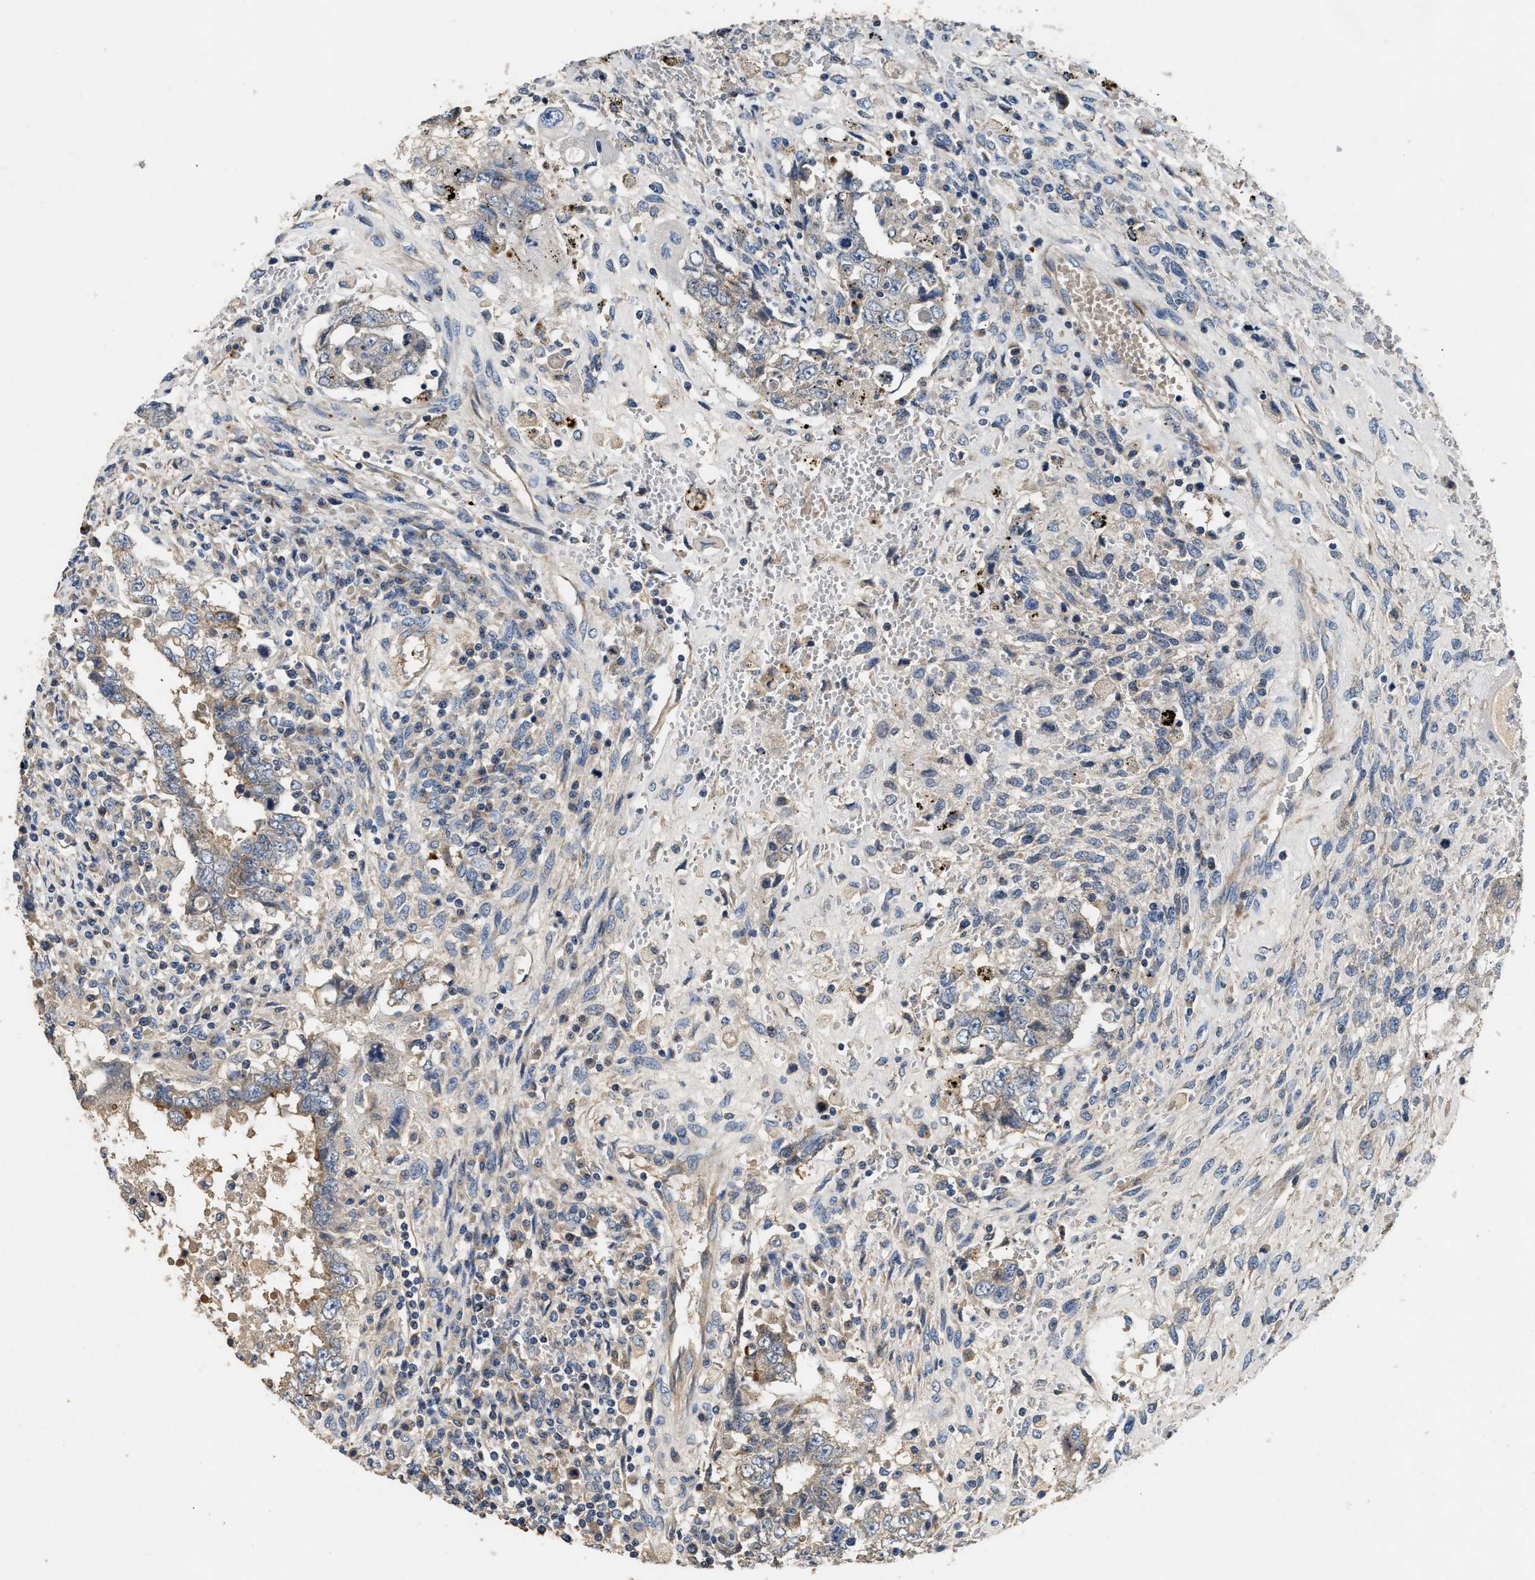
{"staining": {"intensity": "negative", "quantity": "none", "location": "none"}, "tissue": "testis cancer", "cell_type": "Tumor cells", "image_type": "cancer", "snomed": [{"axis": "morphology", "description": "Carcinoma, Embryonal, NOS"}, {"axis": "topography", "description": "Testis"}], "caption": "Immunohistochemistry histopathology image of human testis cancer stained for a protein (brown), which demonstrates no expression in tumor cells. (Brightfield microscopy of DAB immunohistochemistry (IHC) at high magnification).", "gene": "IL17RC", "patient": {"sex": "male", "age": 26}}